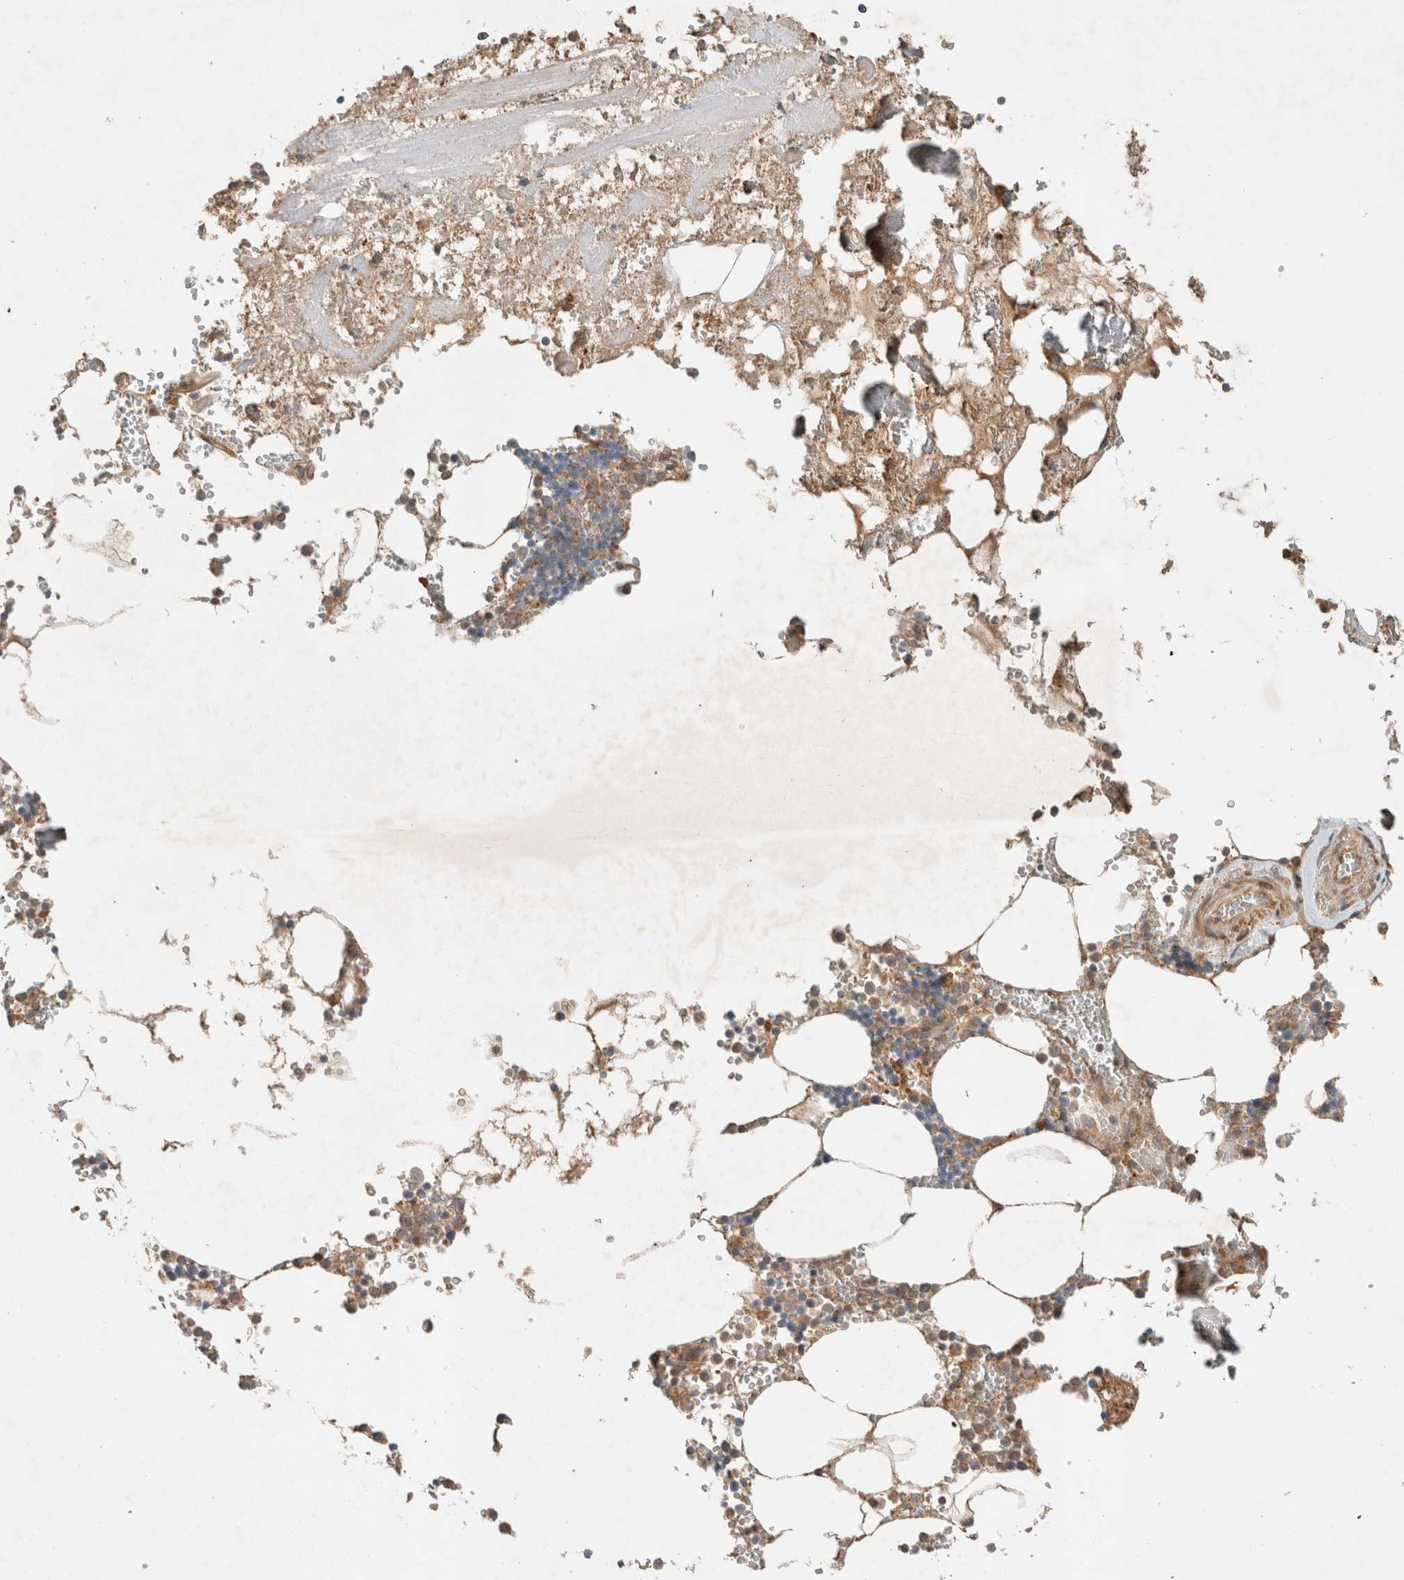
{"staining": {"intensity": "moderate", "quantity": "25%-75%", "location": "cytoplasmic/membranous"}, "tissue": "bone marrow", "cell_type": "Hematopoietic cells", "image_type": "normal", "snomed": [{"axis": "morphology", "description": "Normal tissue, NOS"}, {"axis": "topography", "description": "Bone marrow"}], "caption": "Brown immunohistochemical staining in normal bone marrow demonstrates moderate cytoplasmic/membranous positivity in about 25%-75% of hematopoietic cells.", "gene": "ARMC9", "patient": {"sex": "male", "age": 70}}